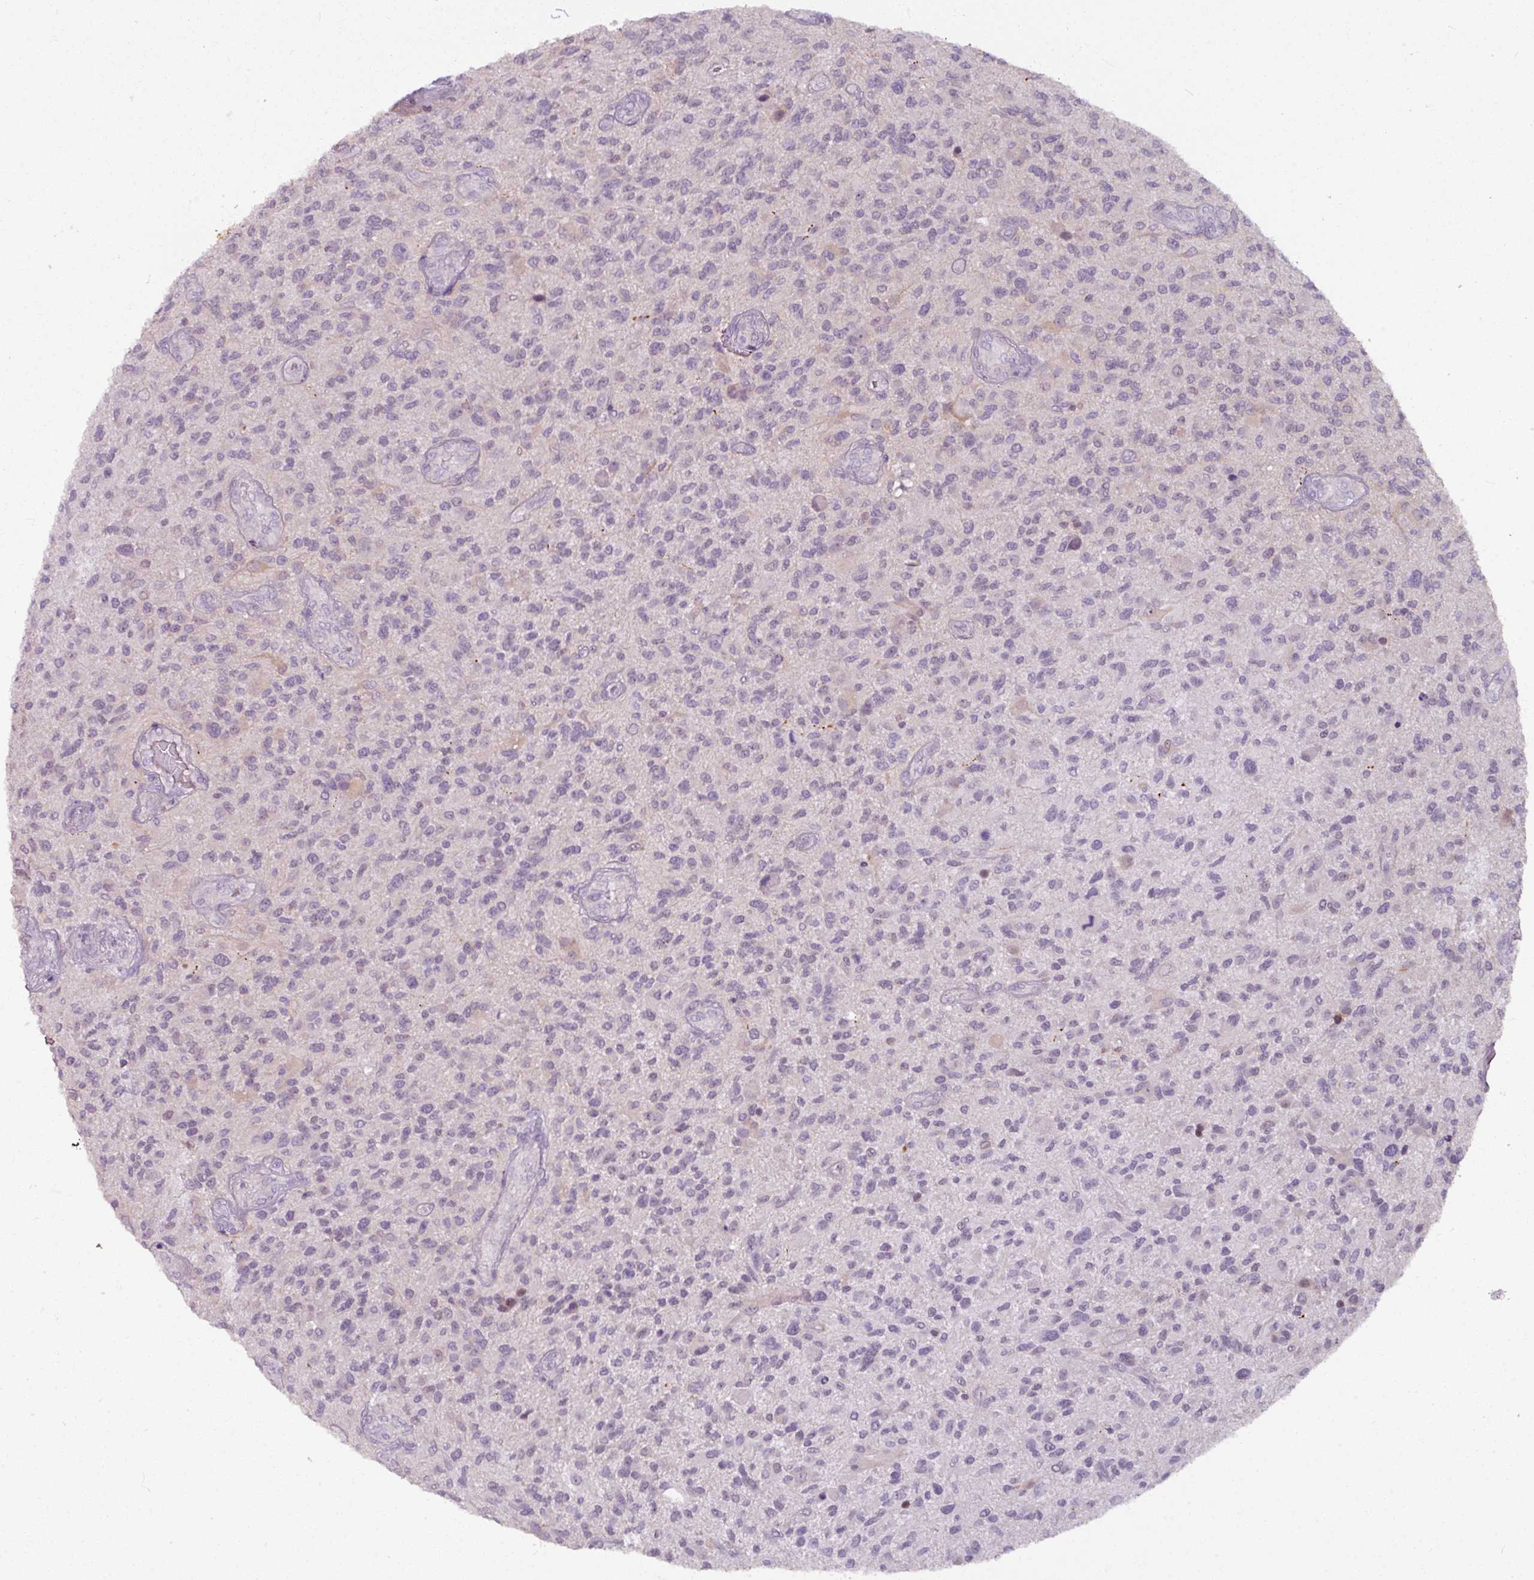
{"staining": {"intensity": "negative", "quantity": "none", "location": "none"}, "tissue": "glioma", "cell_type": "Tumor cells", "image_type": "cancer", "snomed": [{"axis": "morphology", "description": "Glioma, malignant, High grade"}, {"axis": "topography", "description": "Brain"}], "caption": "Malignant glioma (high-grade) stained for a protein using immunohistochemistry demonstrates no positivity tumor cells.", "gene": "PNMA6A", "patient": {"sex": "male", "age": 47}}